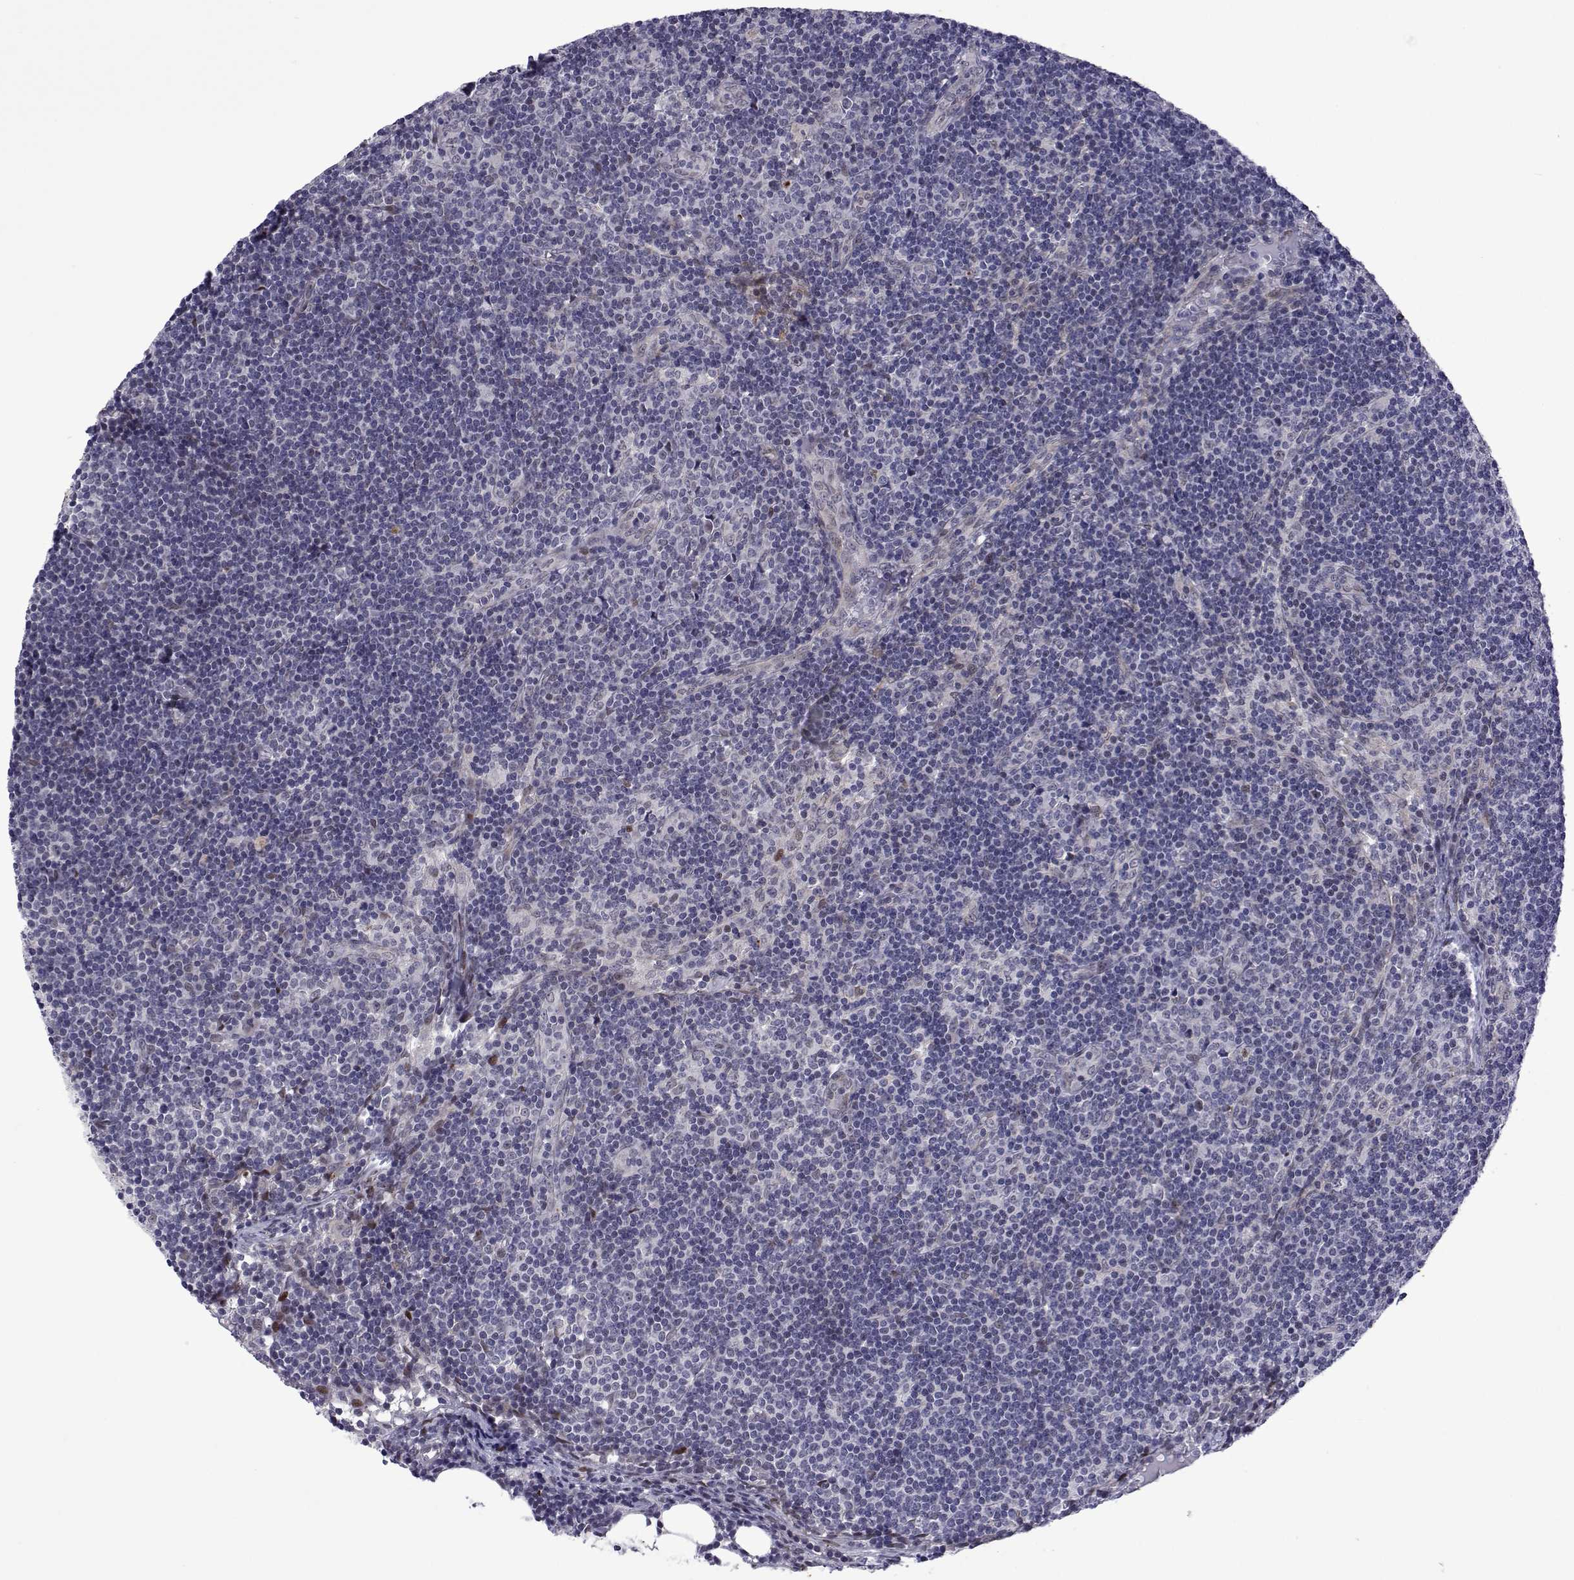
{"staining": {"intensity": "negative", "quantity": "none", "location": "none"}, "tissue": "lymph node", "cell_type": "Germinal center cells", "image_type": "normal", "snomed": [{"axis": "morphology", "description": "Normal tissue, NOS"}, {"axis": "topography", "description": "Lymph node"}], "caption": "The IHC micrograph has no significant expression in germinal center cells of lymph node. Brightfield microscopy of immunohistochemistry (IHC) stained with DAB (3,3'-diaminobenzidine) (brown) and hematoxylin (blue), captured at high magnification.", "gene": "EFCAB3", "patient": {"sex": "female", "age": 41}}